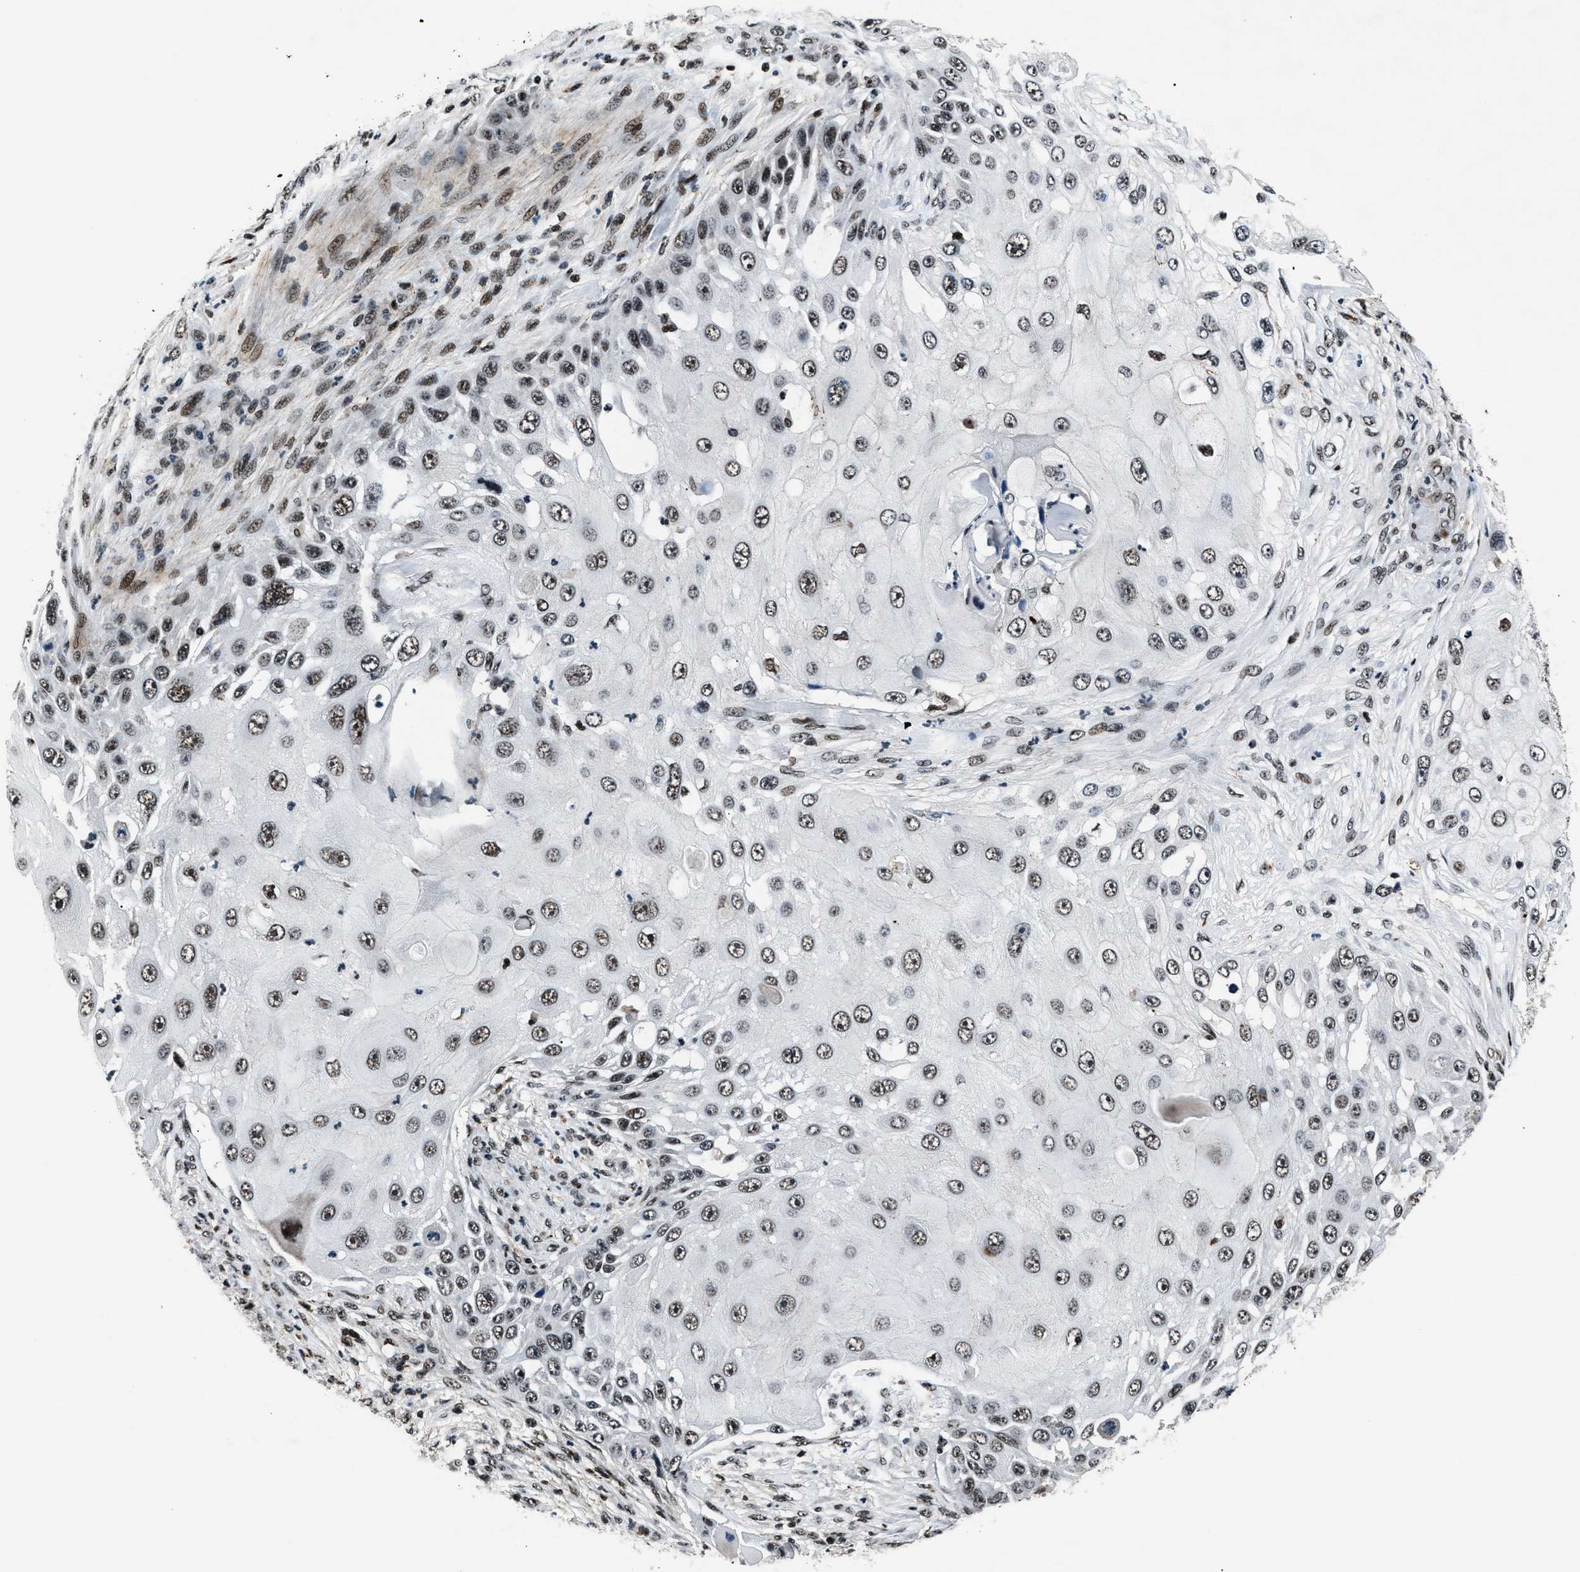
{"staining": {"intensity": "strong", "quantity": ">75%", "location": "nuclear"}, "tissue": "skin cancer", "cell_type": "Tumor cells", "image_type": "cancer", "snomed": [{"axis": "morphology", "description": "Squamous cell carcinoma, NOS"}, {"axis": "topography", "description": "Skin"}], "caption": "Immunohistochemical staining of skin cancer exhibits high levels of strong nuclear positivity in about >75% of tumor cells. The protein is stained brown, and the nuclei are stained in blue (DAB (3,3'-diaminobenzidine) IHC with brightfield microscopy, high magnification).", "gene": "SMARCB1", "patient": {"sex": "female", "age": 44}}